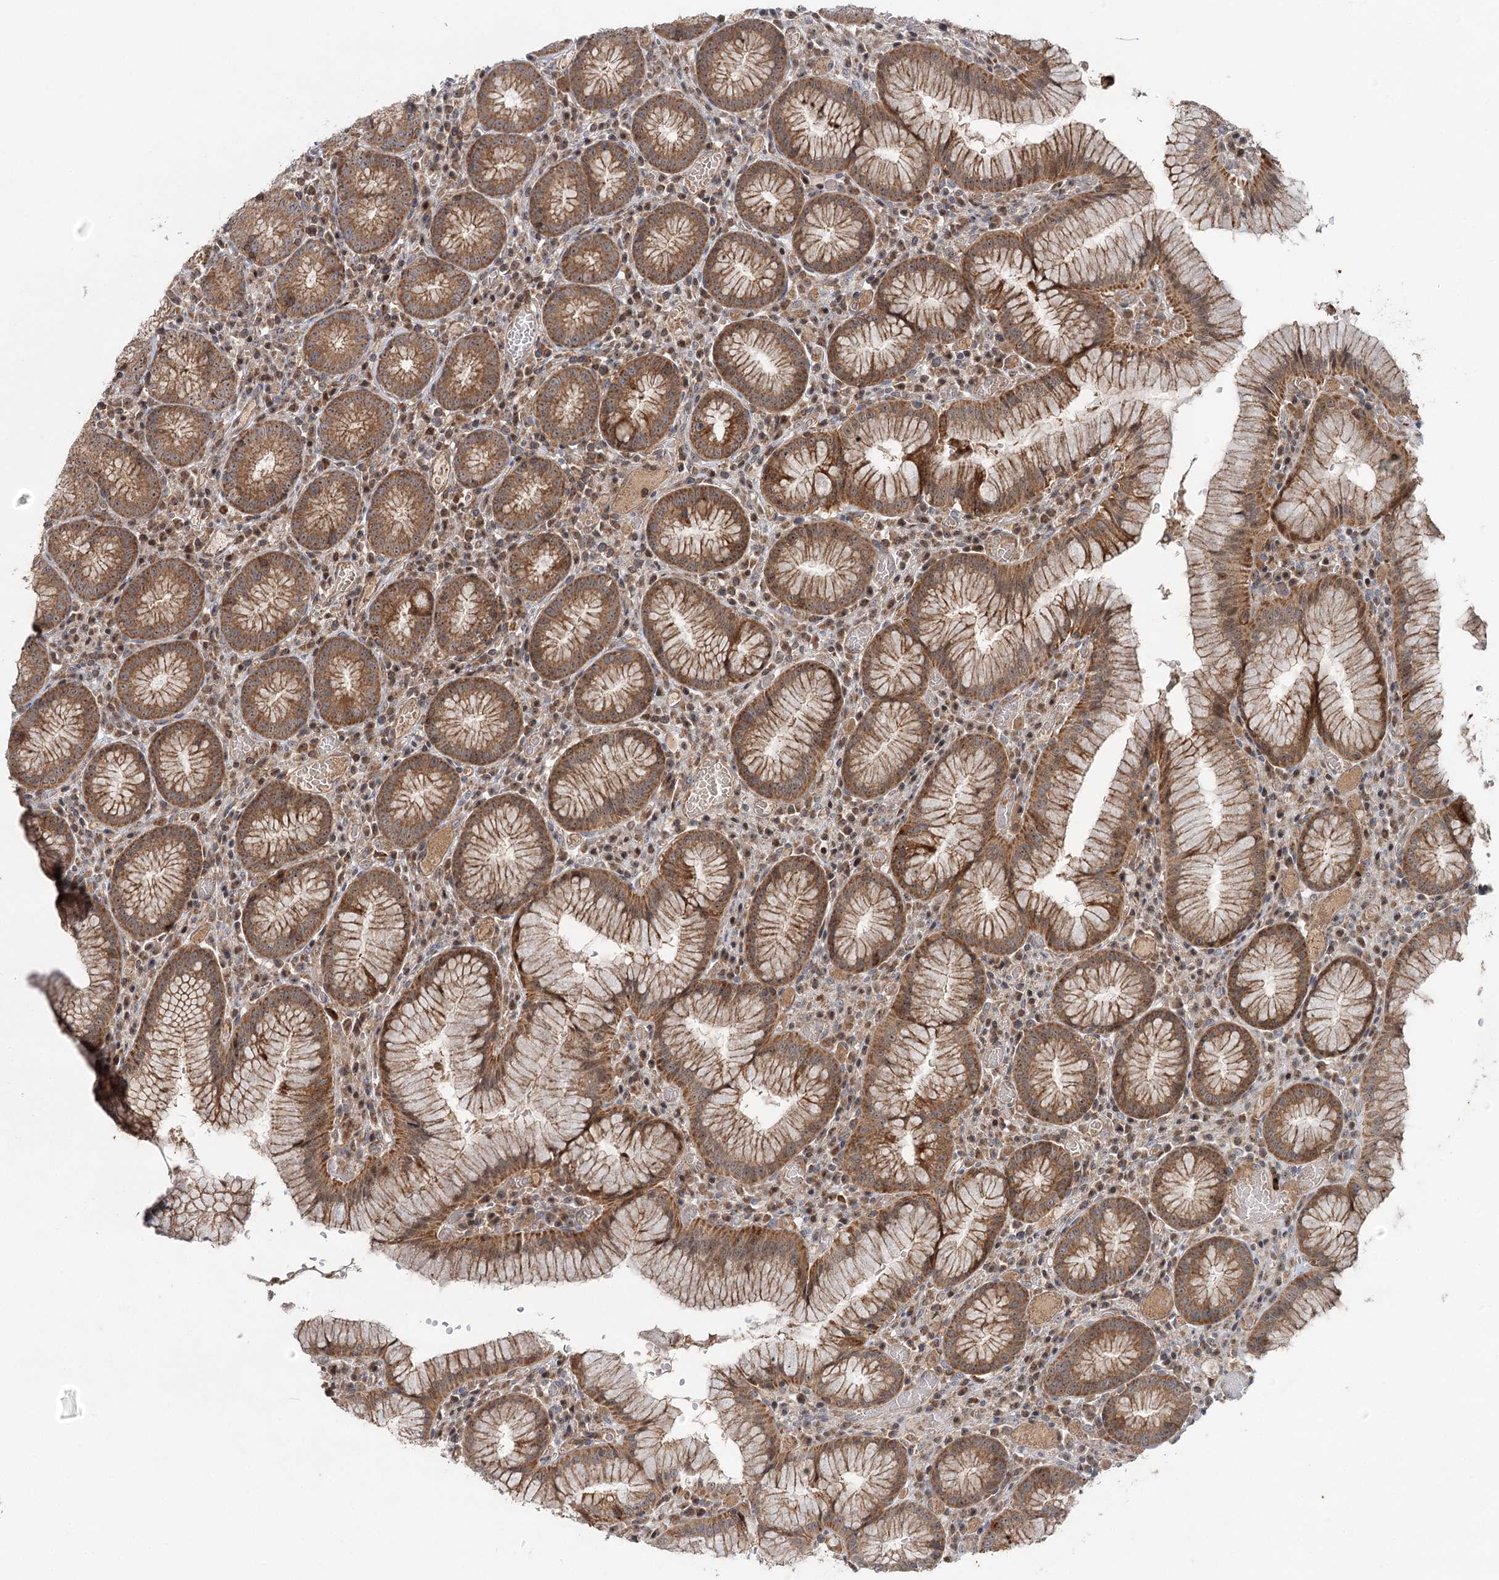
{"staining": {"intensity": "strong", "quantity": ">75%", "location": "cytoplasmic/membranous,nuclear"}, "tissue": "stomach", "cell_type": "Glandular cells", "image_type": "normal", "snomed": [{"axis": "morphology", "description": "Normal tissue, NOS"}, {"axis": "topography", "description": "Stomach"}], "caption": "Protein staining exhibits strong cytoplasmic/membranous,nuclear expression in approximately >75% of glandular cells in normal stomach.", "gene": "ENSG00000273217", "patient": {"sex": "male", "age": 55}}